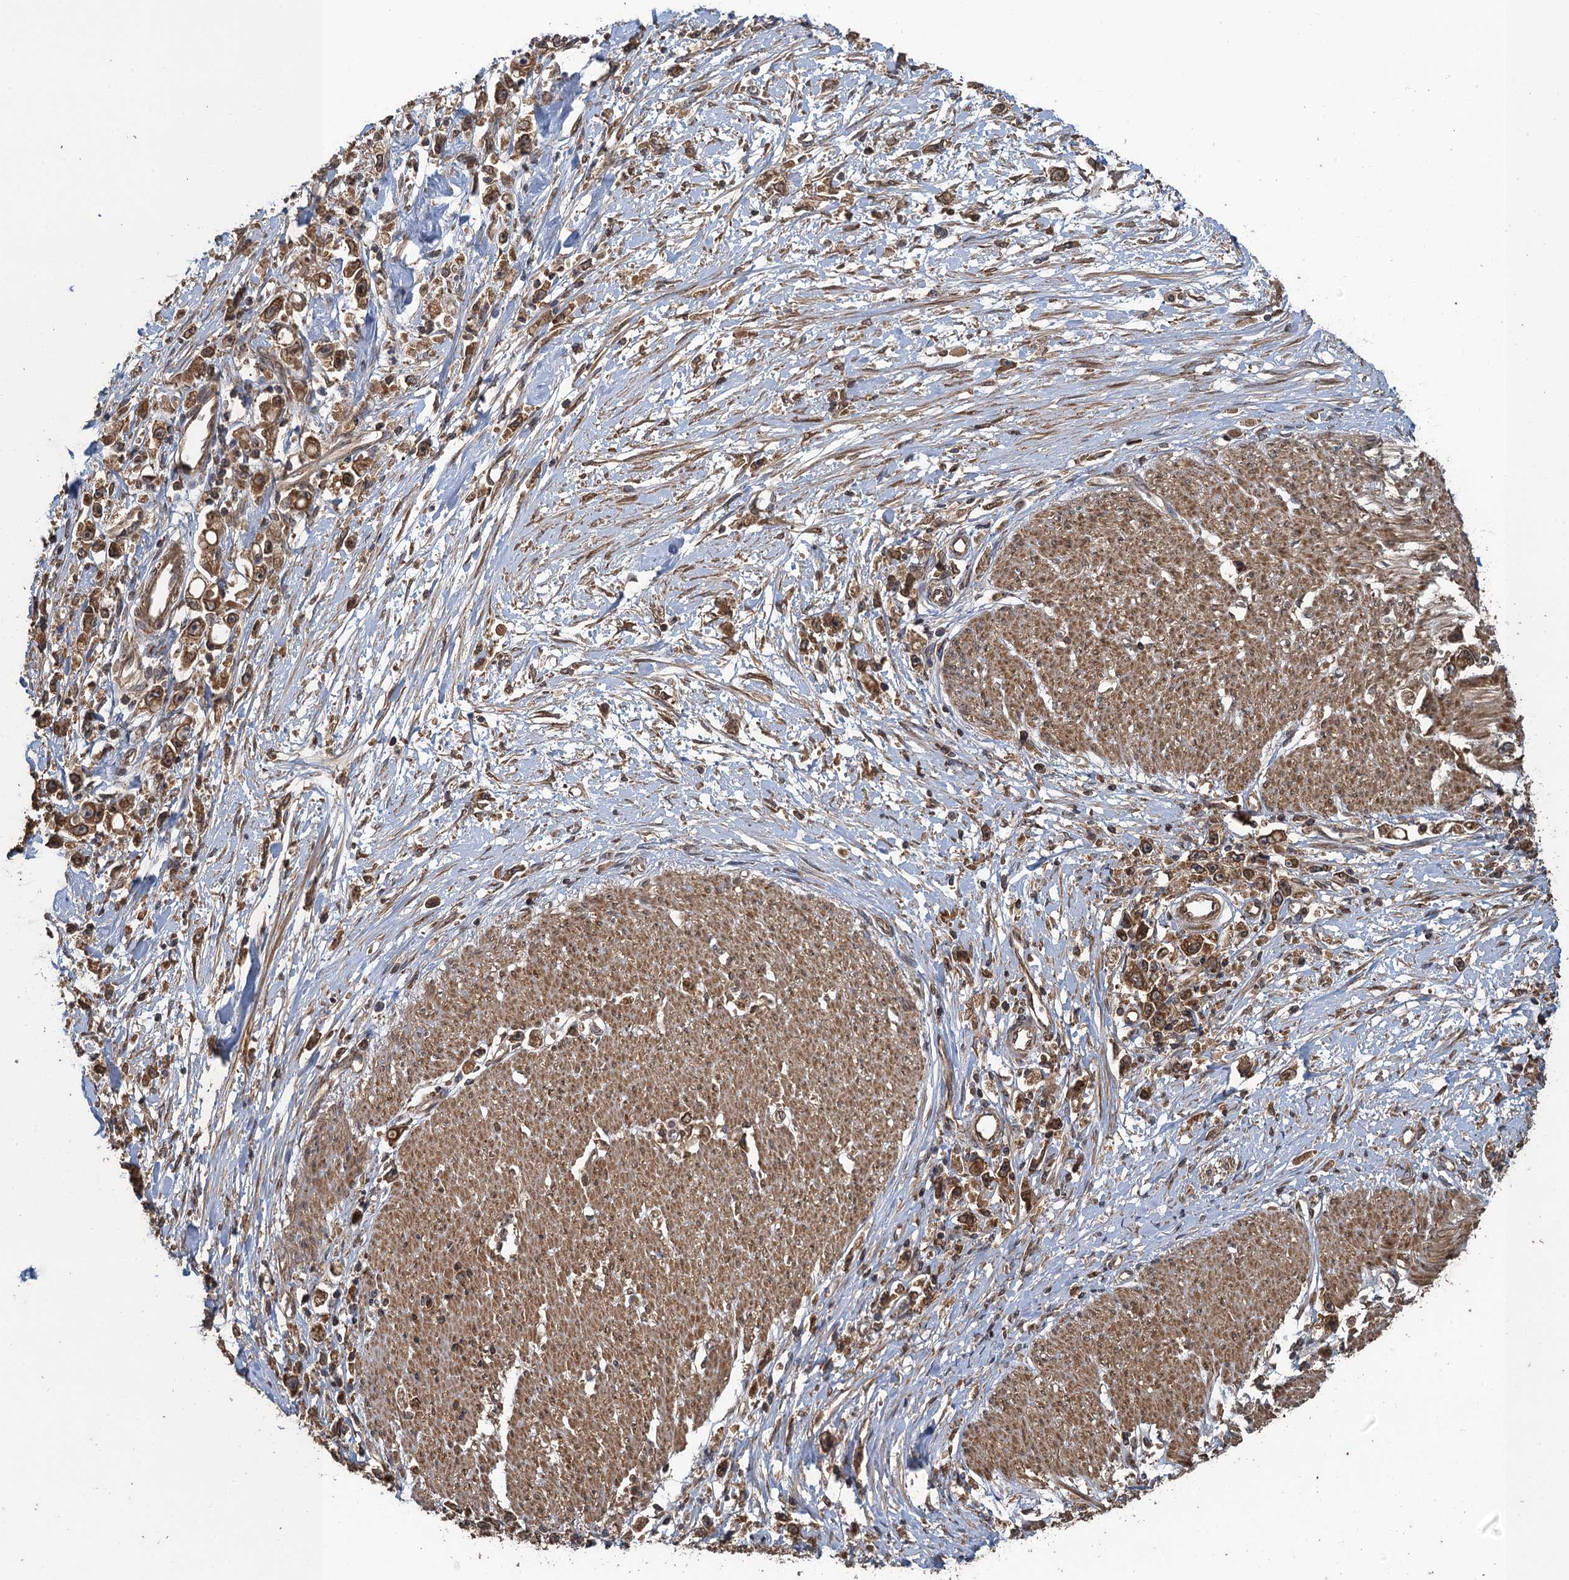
{"staining": {"intensity": "moderate", "quantity": ">75%", "location": "cytoplasmic/membranous,nuclear"}, "tissue": "stomach cancer", "cell_type": "Tumor cells", "image_type": "cancer", "snomed": [{"axis": "morphology", "description": "Adenocarcinoma, NOS"}, {"axis": "topography", "description": "Stomach"}], "caption": "An immunohistochemistry (IHC) photomicrograph of tumor tissue is shown. Protein staining in brown shows moderate cytoplasmic/membranous and nuclear positivity in stomach cancer (adenocarcinoma) within tumor cells. (Brightfield microscopy of DAB IHC at high magnification).", "gene": "GLE1", "patient": {"sex": "female", "age": 59}}